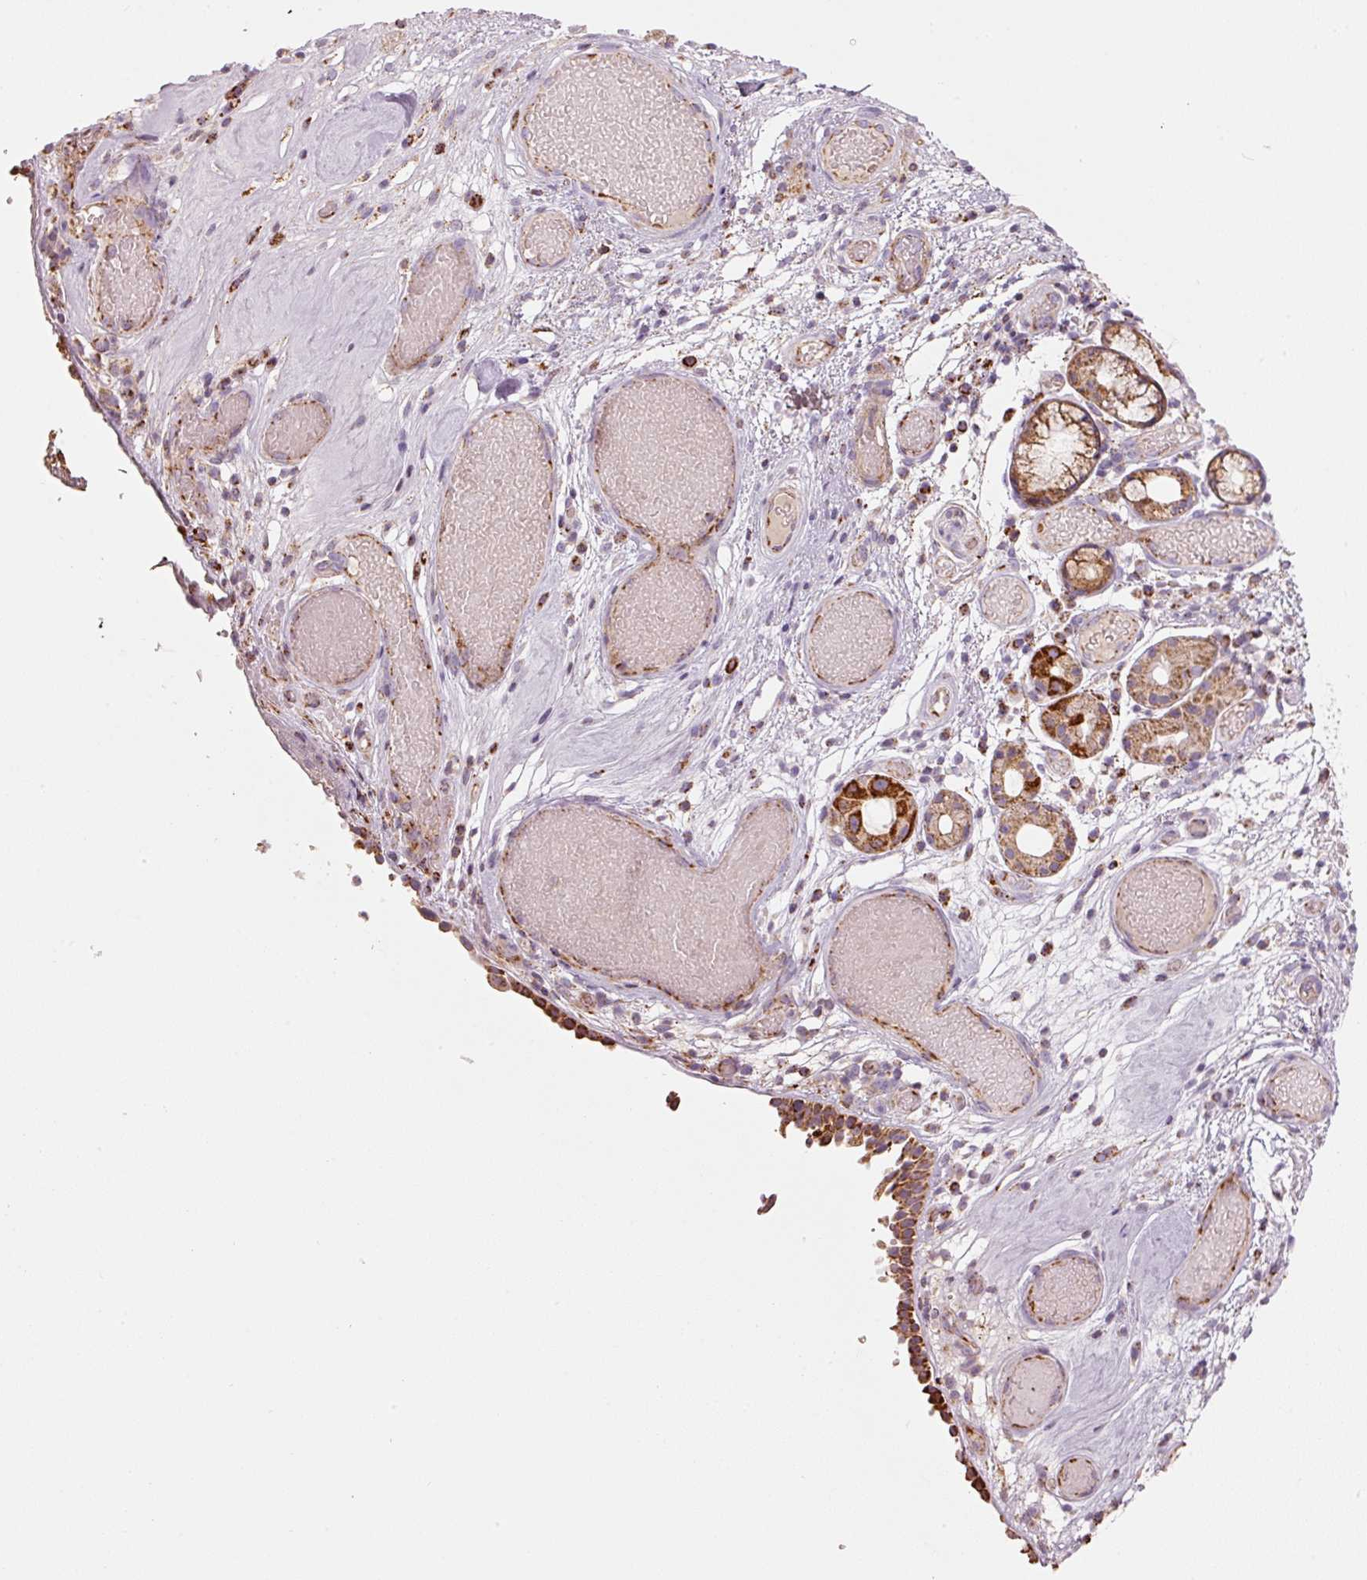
{"staining": {"intensity": "strong", "quantity": ">75%", "location": "cytoplasmic/membranous"}, "tissue": "nasopharynx", "cell_type": "Respiratory epithelial cells", "image_type": "normal", "snomed": [{"axis": "morphology", "description": "Normal tissue, NOS"}, {"axis": "morphology", "description": "Inflammation, NOS"}, {"axis": "topography", "description": "Nasopharynx"}], "caption": "High-magnification brightfield microscopy of unremarkable nasopharynx stained with DAB (3,3'-diaminobenzidine) (brown) and counterstained with hematoxylin (blue). respiratory epithelial cells exhibit strong cytoplasmic/membranous expression is seen in about>75% of cells.", "gene": "C17orf98", "patient": {"sex": "male", "age": 54}}